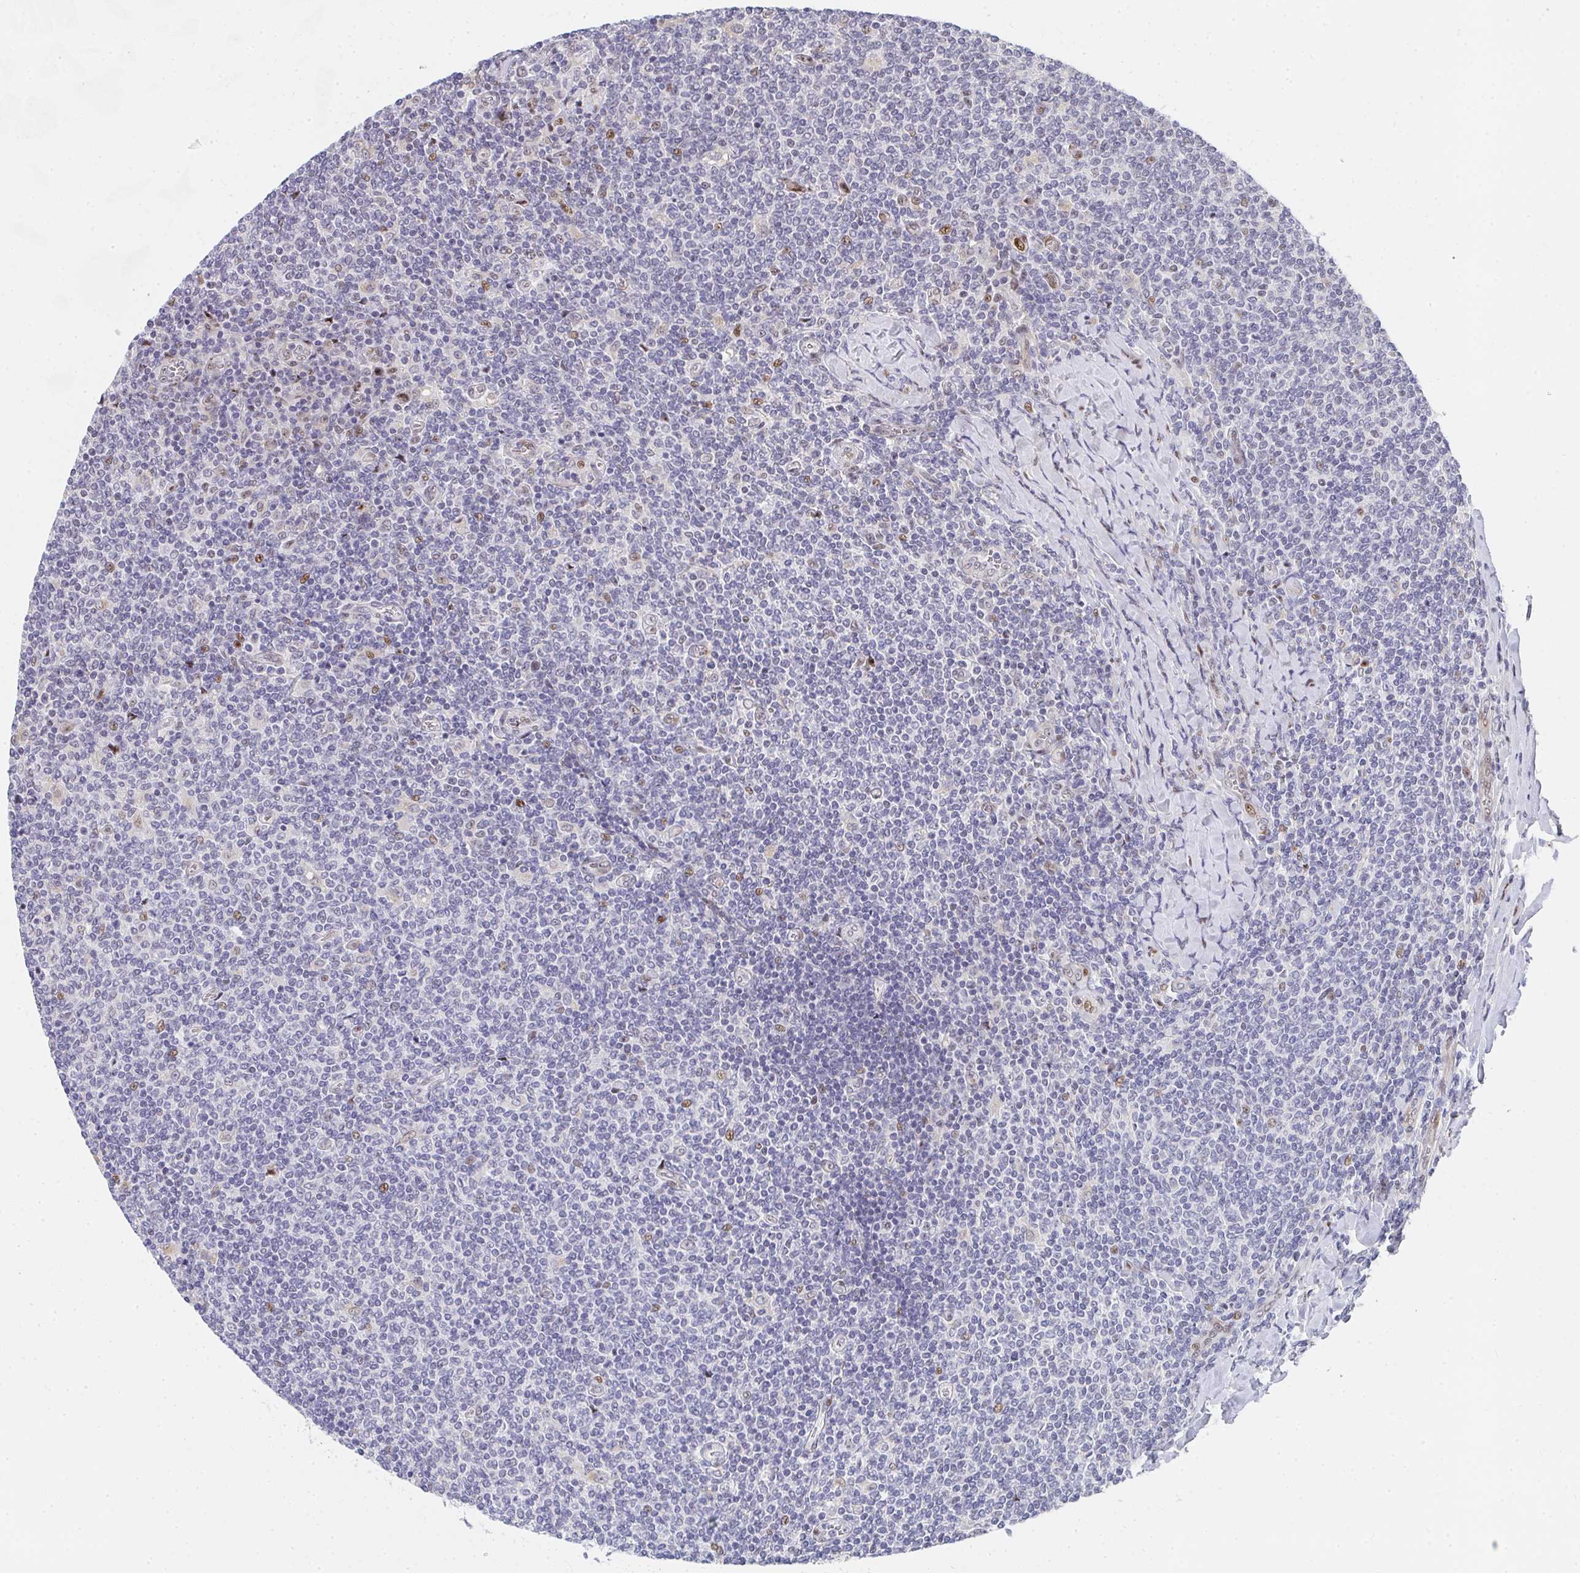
{"staining": {"intensity": "negative", "quantity": "none", "location": "none"}, "tissue": "lymphoma", "cell_type": "Tumor cells", "image_type": "cancer", "snomed": [{"axis": "morphology", "description": "Malignant lymphoma, non-Hodgkin's type, Low grade"}, {"axis": "topography", "description": "Lymph node"}], "caption": "Micrograph shows no significant protein staining in tumor cells of malignant lymphoma, non-Hodgkin's type (low-grade).", "gene": "ZIC3", "patient": {"sex": "male", "age": 52}}